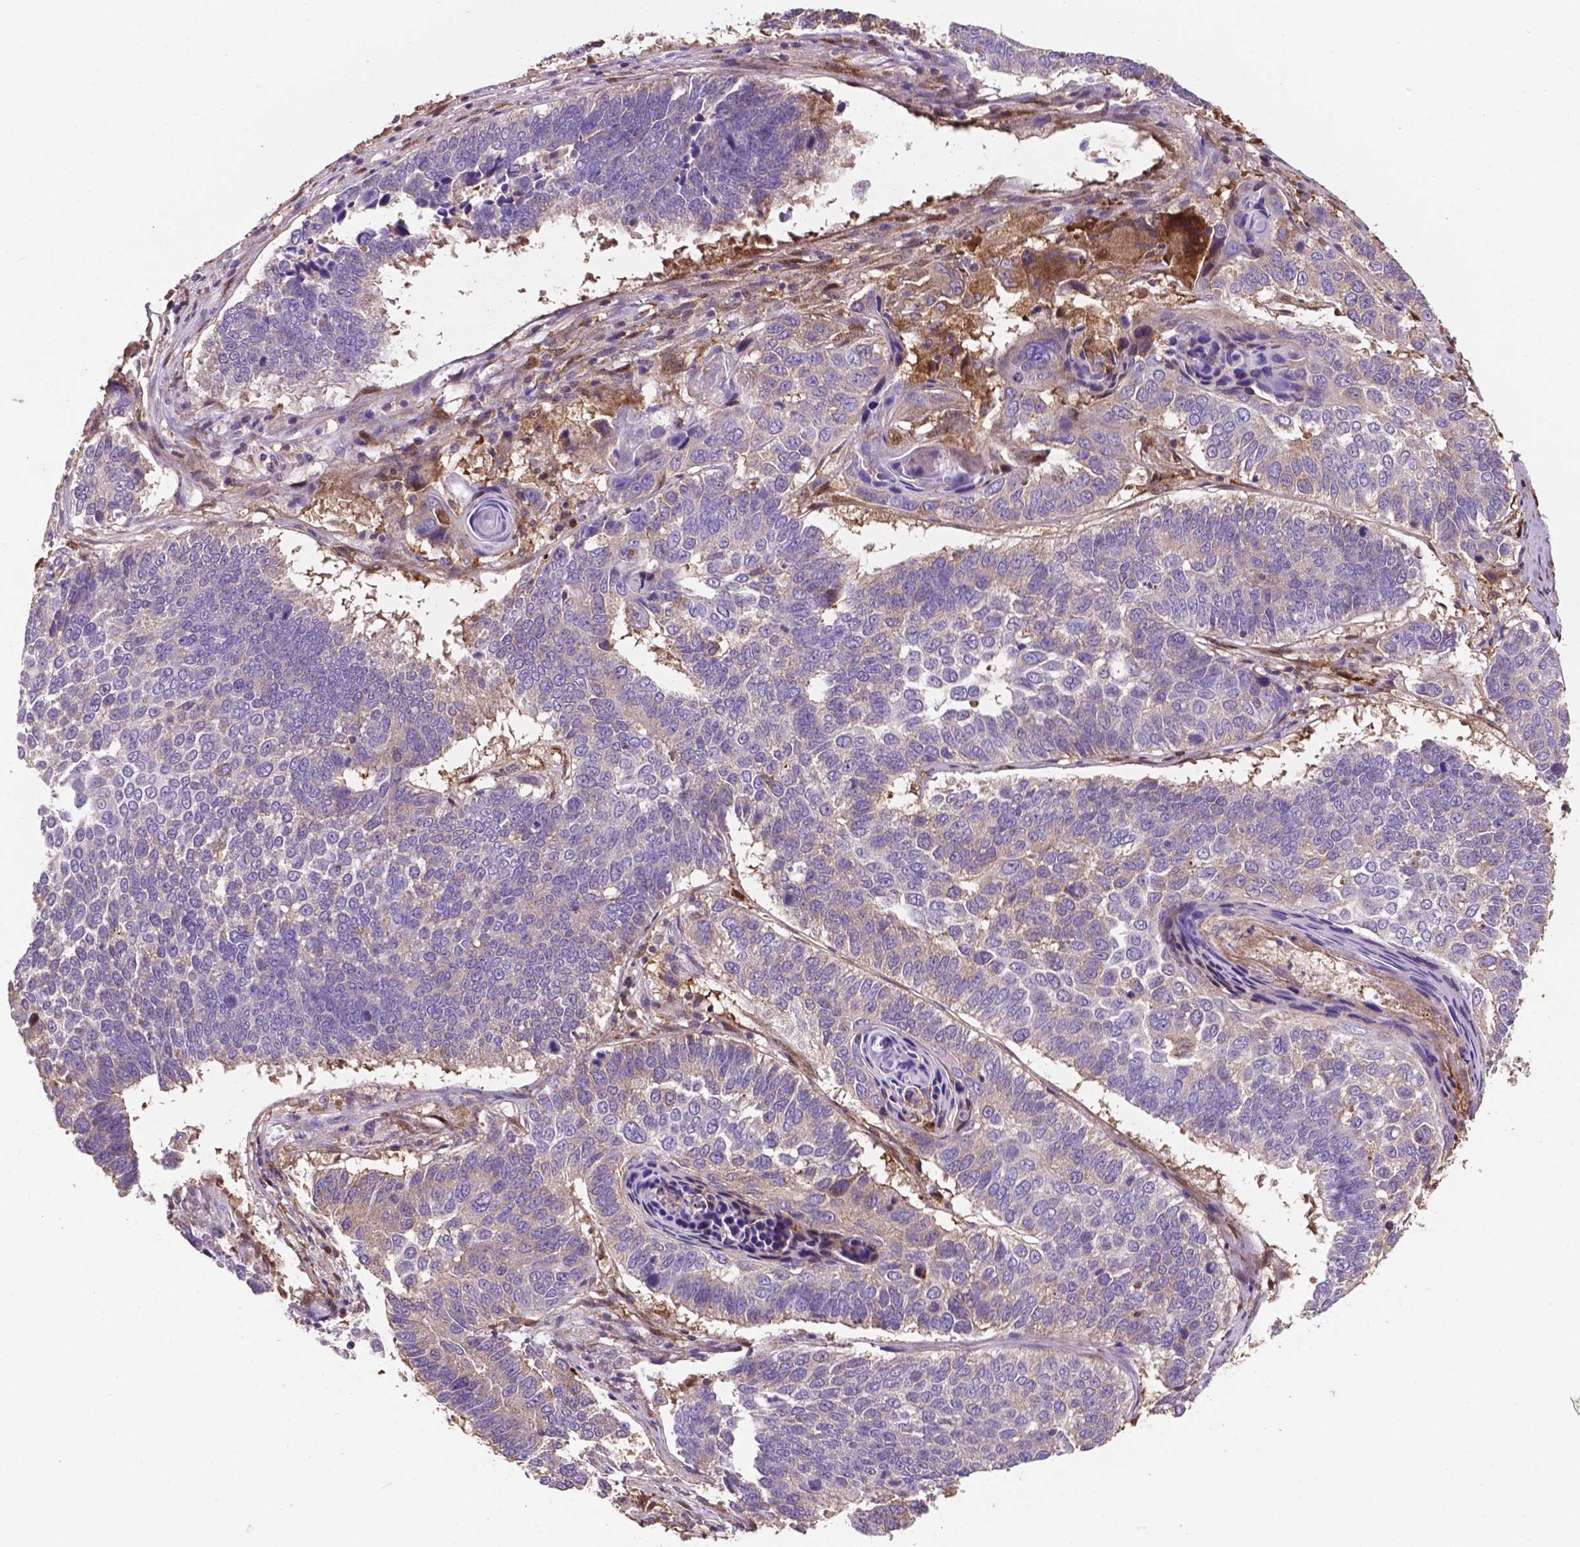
{"staining": {"intensity": "negative", "quantity": "none", "location": "none"}, "tissue": "lung cancer", "cell_type": "Tumor cells", "image_type": "cancer", "snomed": [{"axis": "morphology", "description": "Squamous cell carcinoma, NOS"}, {"axis": "topography", "description": "Lung"}], "caption": "Immunohistochemical staining of human lung cancer reveals no significant expression in tumor cells.", "gene": "SMAD3", "patient": {"sex": "male", "age": 73}}